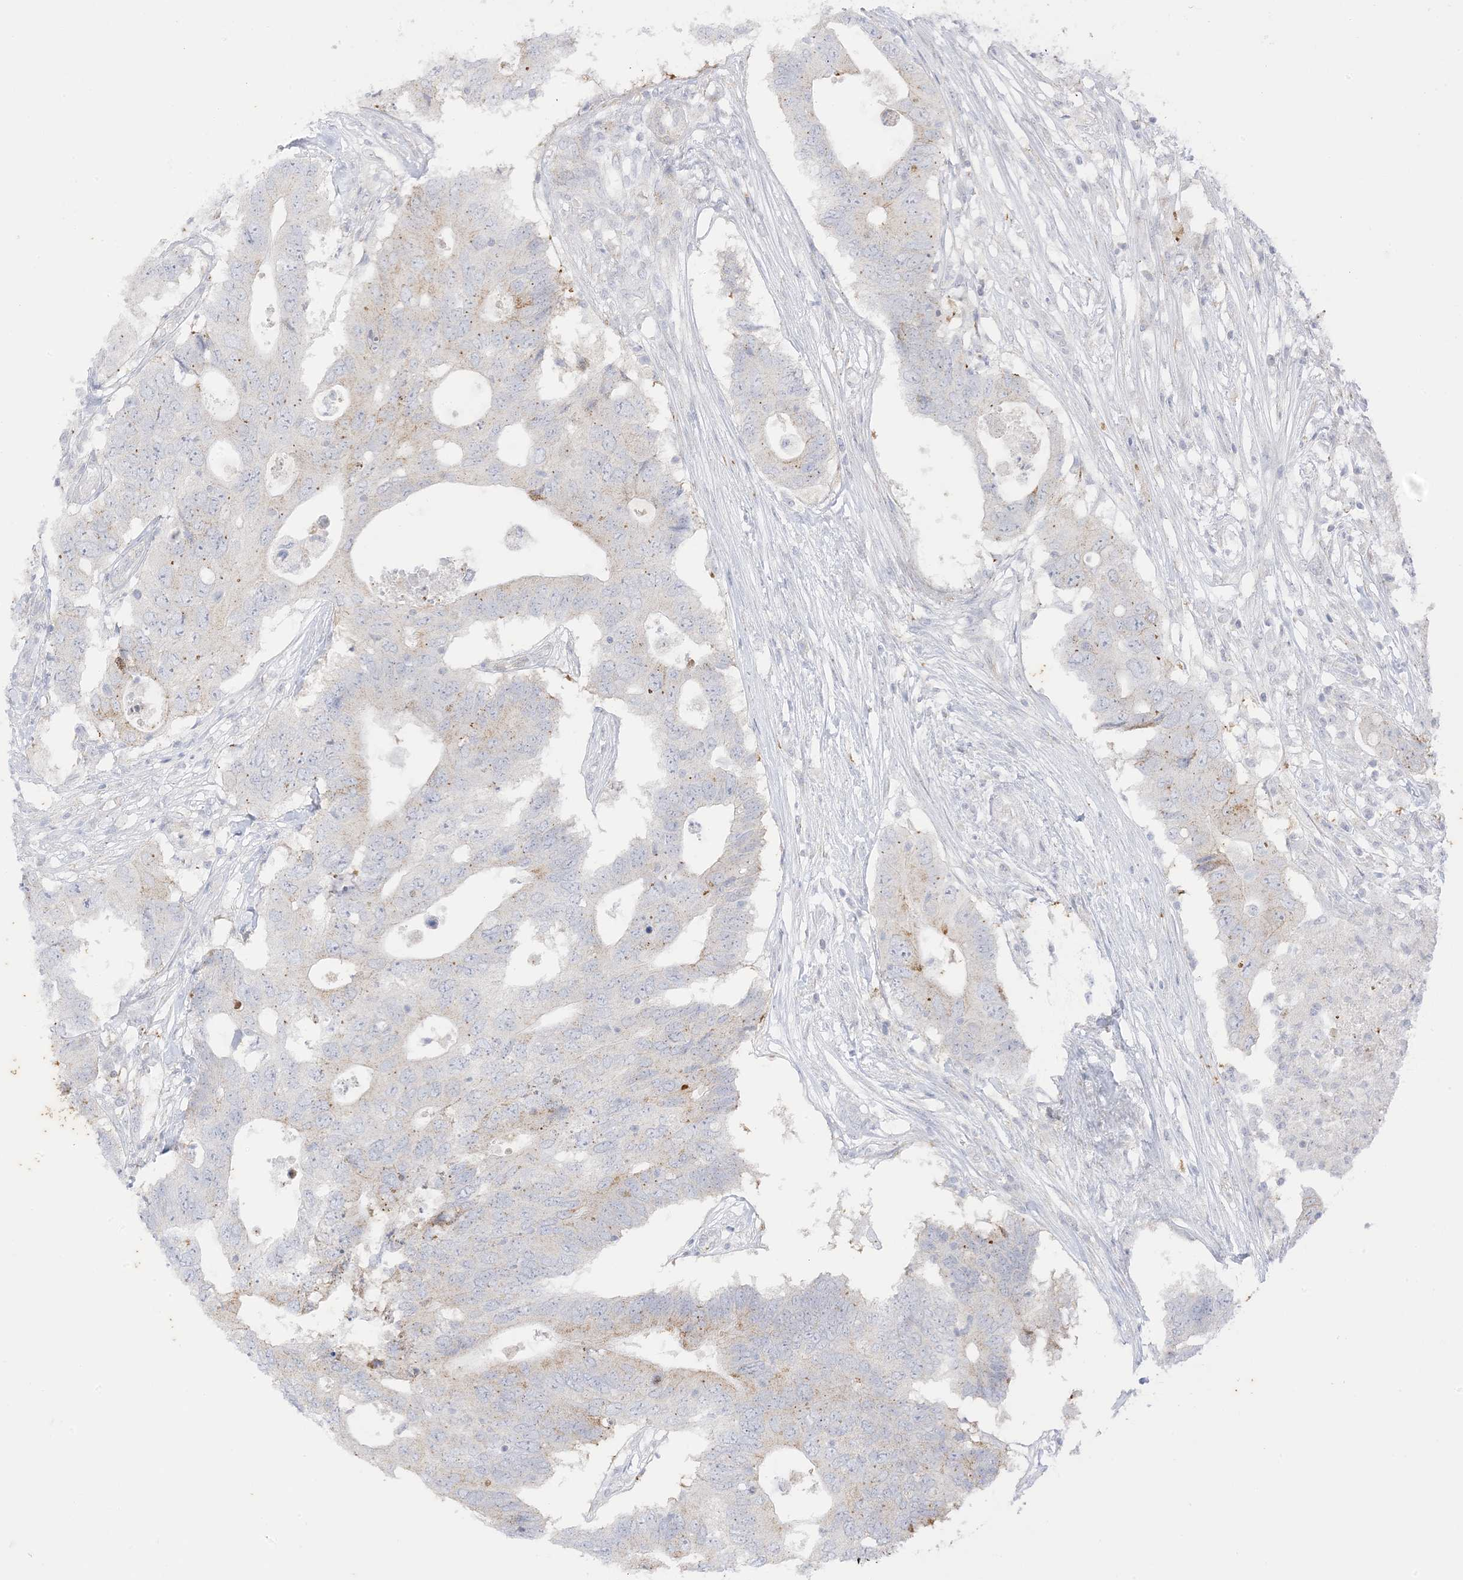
{"staining": {"intensity": "weak", "quantity": "<25%", "location": "cytoplasmic/membranous"}, "tissue": "colorectal cancer", "cell_type": "Tumor cells", "image_type": "cancer", "snomed": [{"axis": "morphology", "description": "Adenocarcinoma, NOS"}, {"axis": "topography", "description": "Colon"}], "caption": "Tumor cells are negative for brown protein staining in colorectal cancer (adenocarcinoma). The staining is performed using DAB (3,3'-diaminobenzidine) brown chromogen with nuclei counter-stained in using hematoxylin.", "gene": "RAC1", "patient": {"sex": "male", "age": 71}}